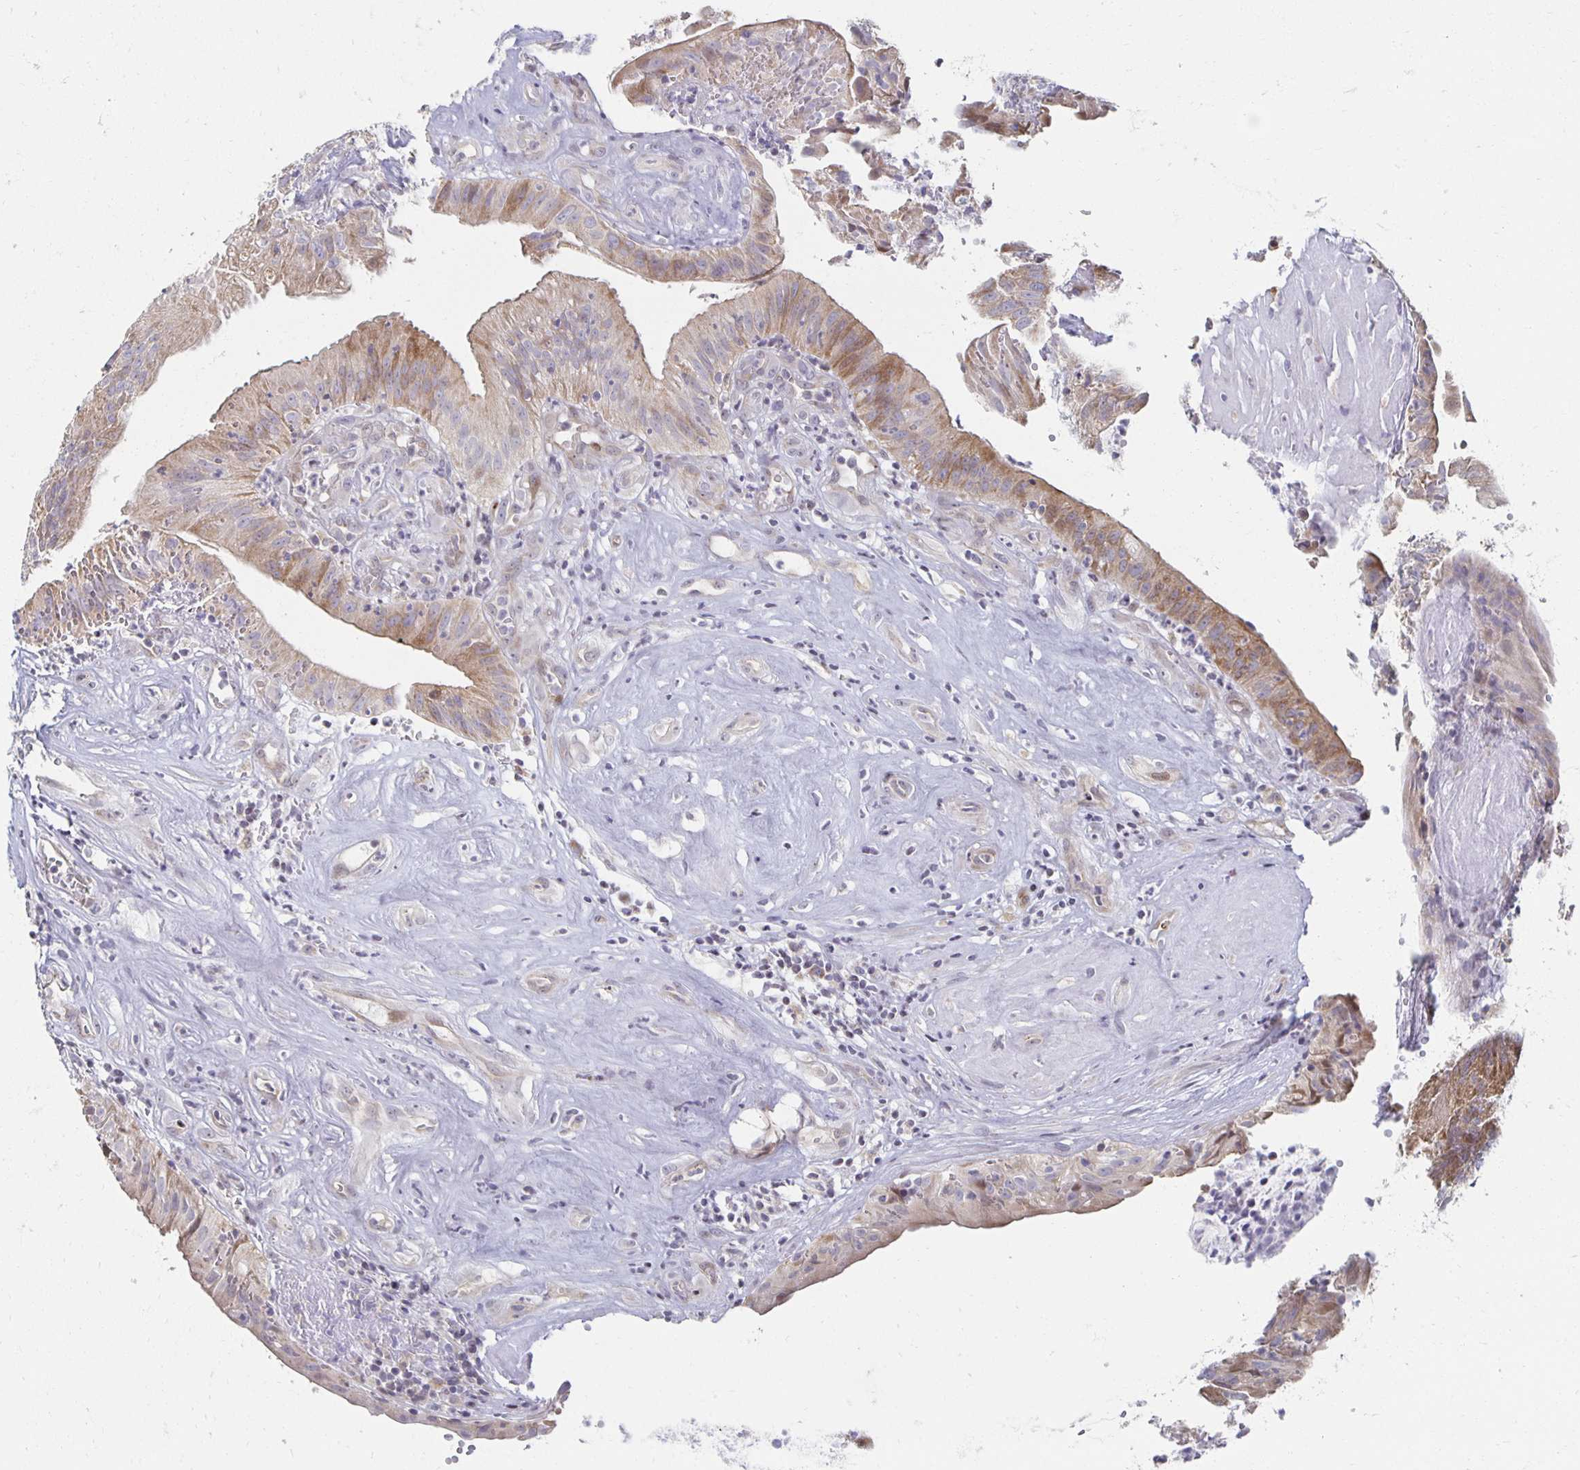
{"staining": {"intensity": "moderate", "quantity": "25%-75%", "location": "cytoplasmic/membranous"}, "tissue": "head and neck cancer", "cell_type": "Tumor cells", "image_type": "cancer", "snomed": [{"axis": "morphology", "description": "Adenocarcinoma, NOS"}, {"axis": "topography", "description": "Head-Neck"}], "caption": "Tumor cells show medium levels of moderate cytoplasmic/membranous positivity in approximately 25%-75% of cells in human head and neck cancer.", "gene": "HCFC1R1", "patient": {"sex": "male", "age": 44}}